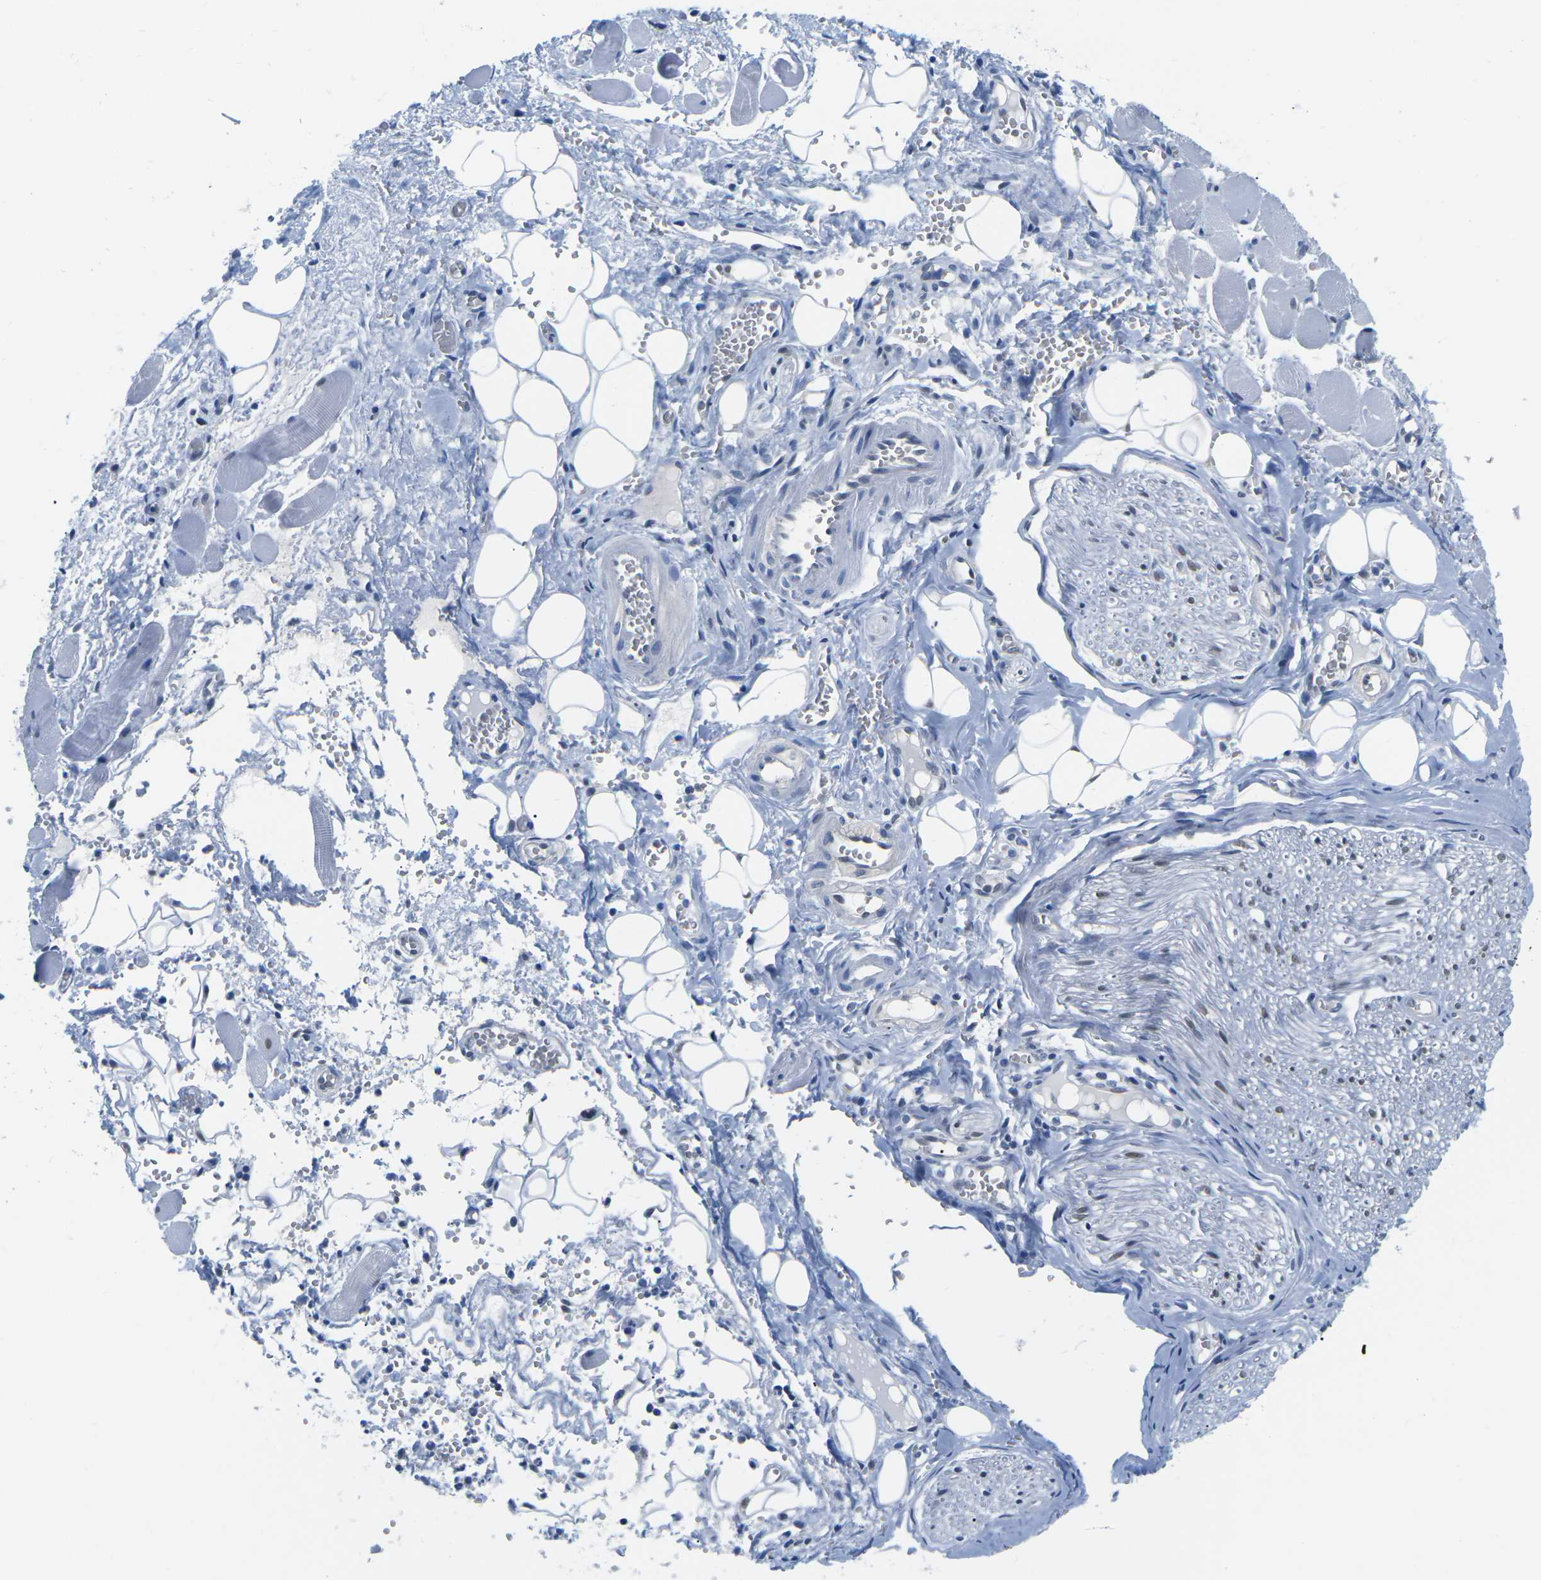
{"staining": {"intensity": "negative", "quantity": "none", "location": "none"}, "tissue": "adipose tissue", "cell_type": "Adipocytes", "image_type": "normal", "snomed": [{"axis": "morphology", "description": "Squamous cell carcinoma, NOS"}, {"axis": "topography", "description": "Oral tissue"}, {"axis": "topography", "description": "Head-Neck"}], "caption": "IHC of normal adipose tissue displays no staining in adipocytes.", "gene": "UBA7", "patient": {"sex": "female", "age": 50}}